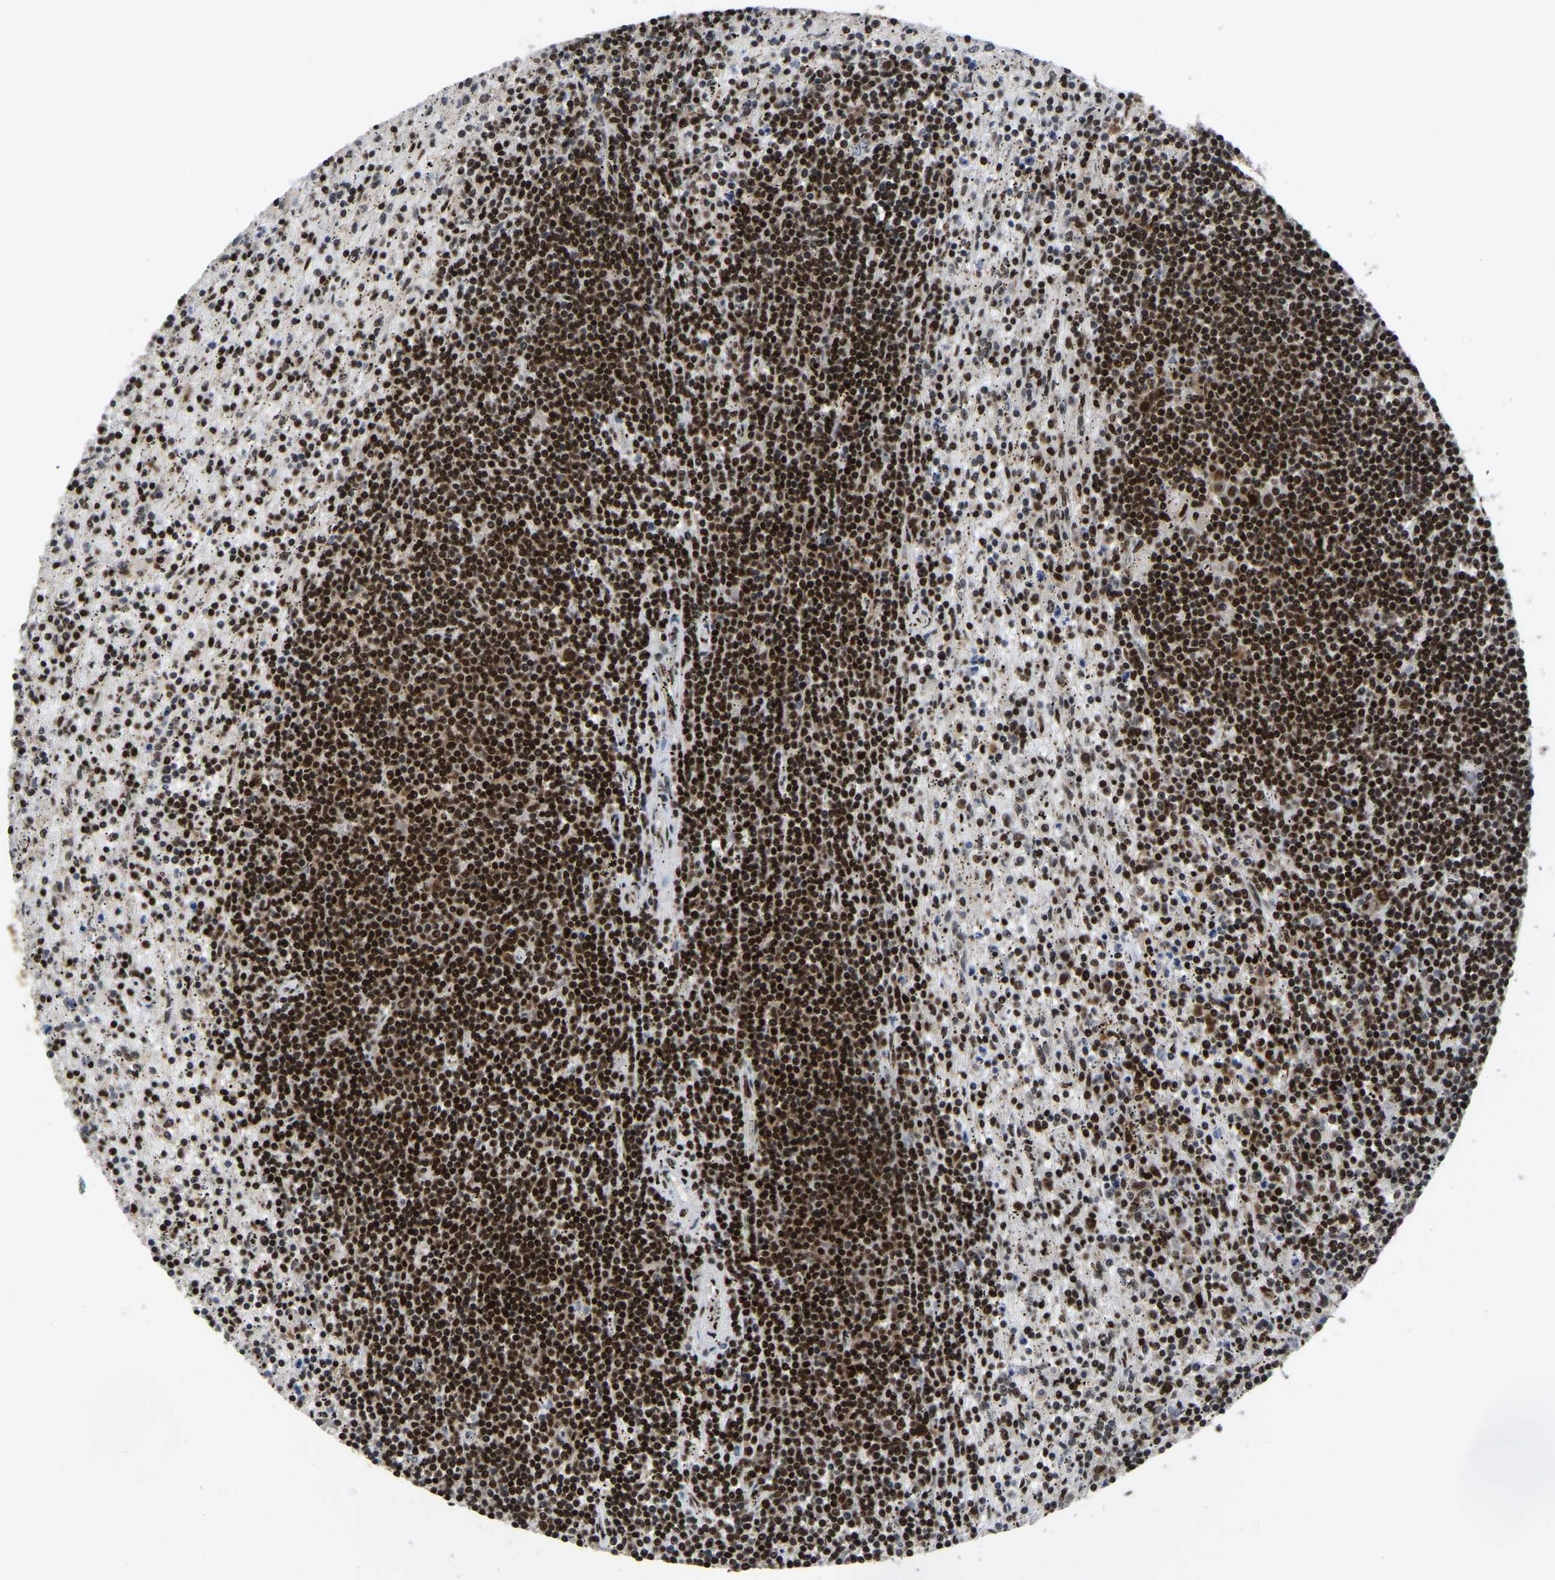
{"staining": {"intensity": "strong", "quantity": ">75%", "location": "nuclear"}, "tissue": "lymphoma", "cell_type": "Tumor cells", "image_type": "cancer", "snomed": [{"axis": "morphology", "description": "Malignant lymphoma, non-Hodgkin's type, Low grade"}, {"axis": "topography", "description": "Spleen"}], "caption": "Malignant lymphoma, non-Hodgkin's type (low-grade) was stained to show a protein in brown. There is high levels of strong nuclear expression in approximately >75% of tumor cells. Nuclei are stained in blue.", "gene": "TBL1XR1", "patient": {"sex": "male", "age": 76}}